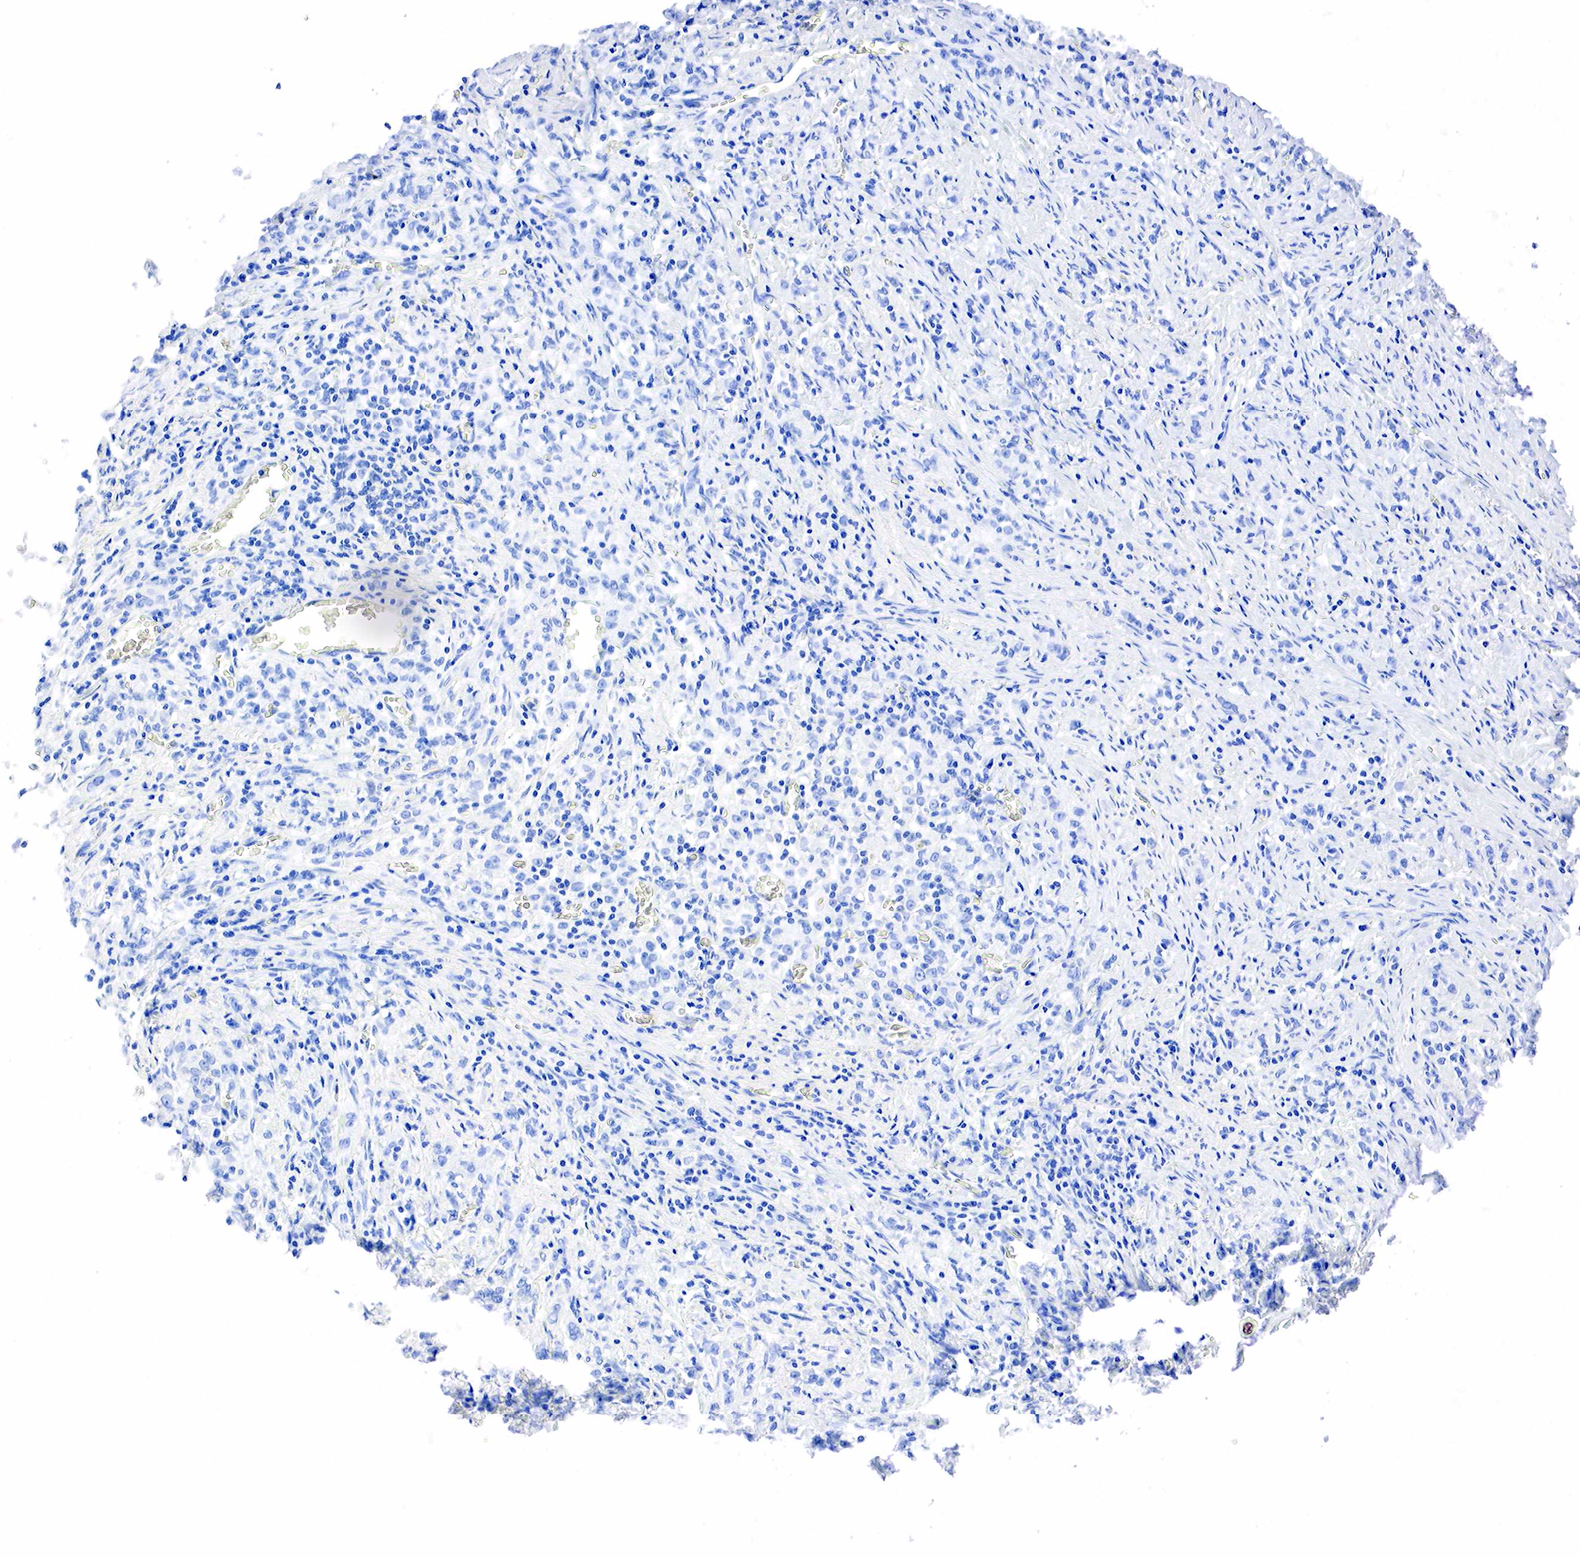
{"staining": {"intensity": "negative", "quantity": "none", "location": "none"}, "tissue": "stomach cancer", "cell_type": "Tumor cells", "image_type": "cancer", "snomed": [{"axis": "morphology", "description": "Adenocarcinoma, NOS"}, {"axis": "topography", "description": "Stomach"}], "caption": "Immunohistochemistry (IHC) of human stomach cancer (adenocarcinoma) shows no positivity in tumor cells.", "gene": "PTH", "patient": {"sex": "male", "age": 72}}